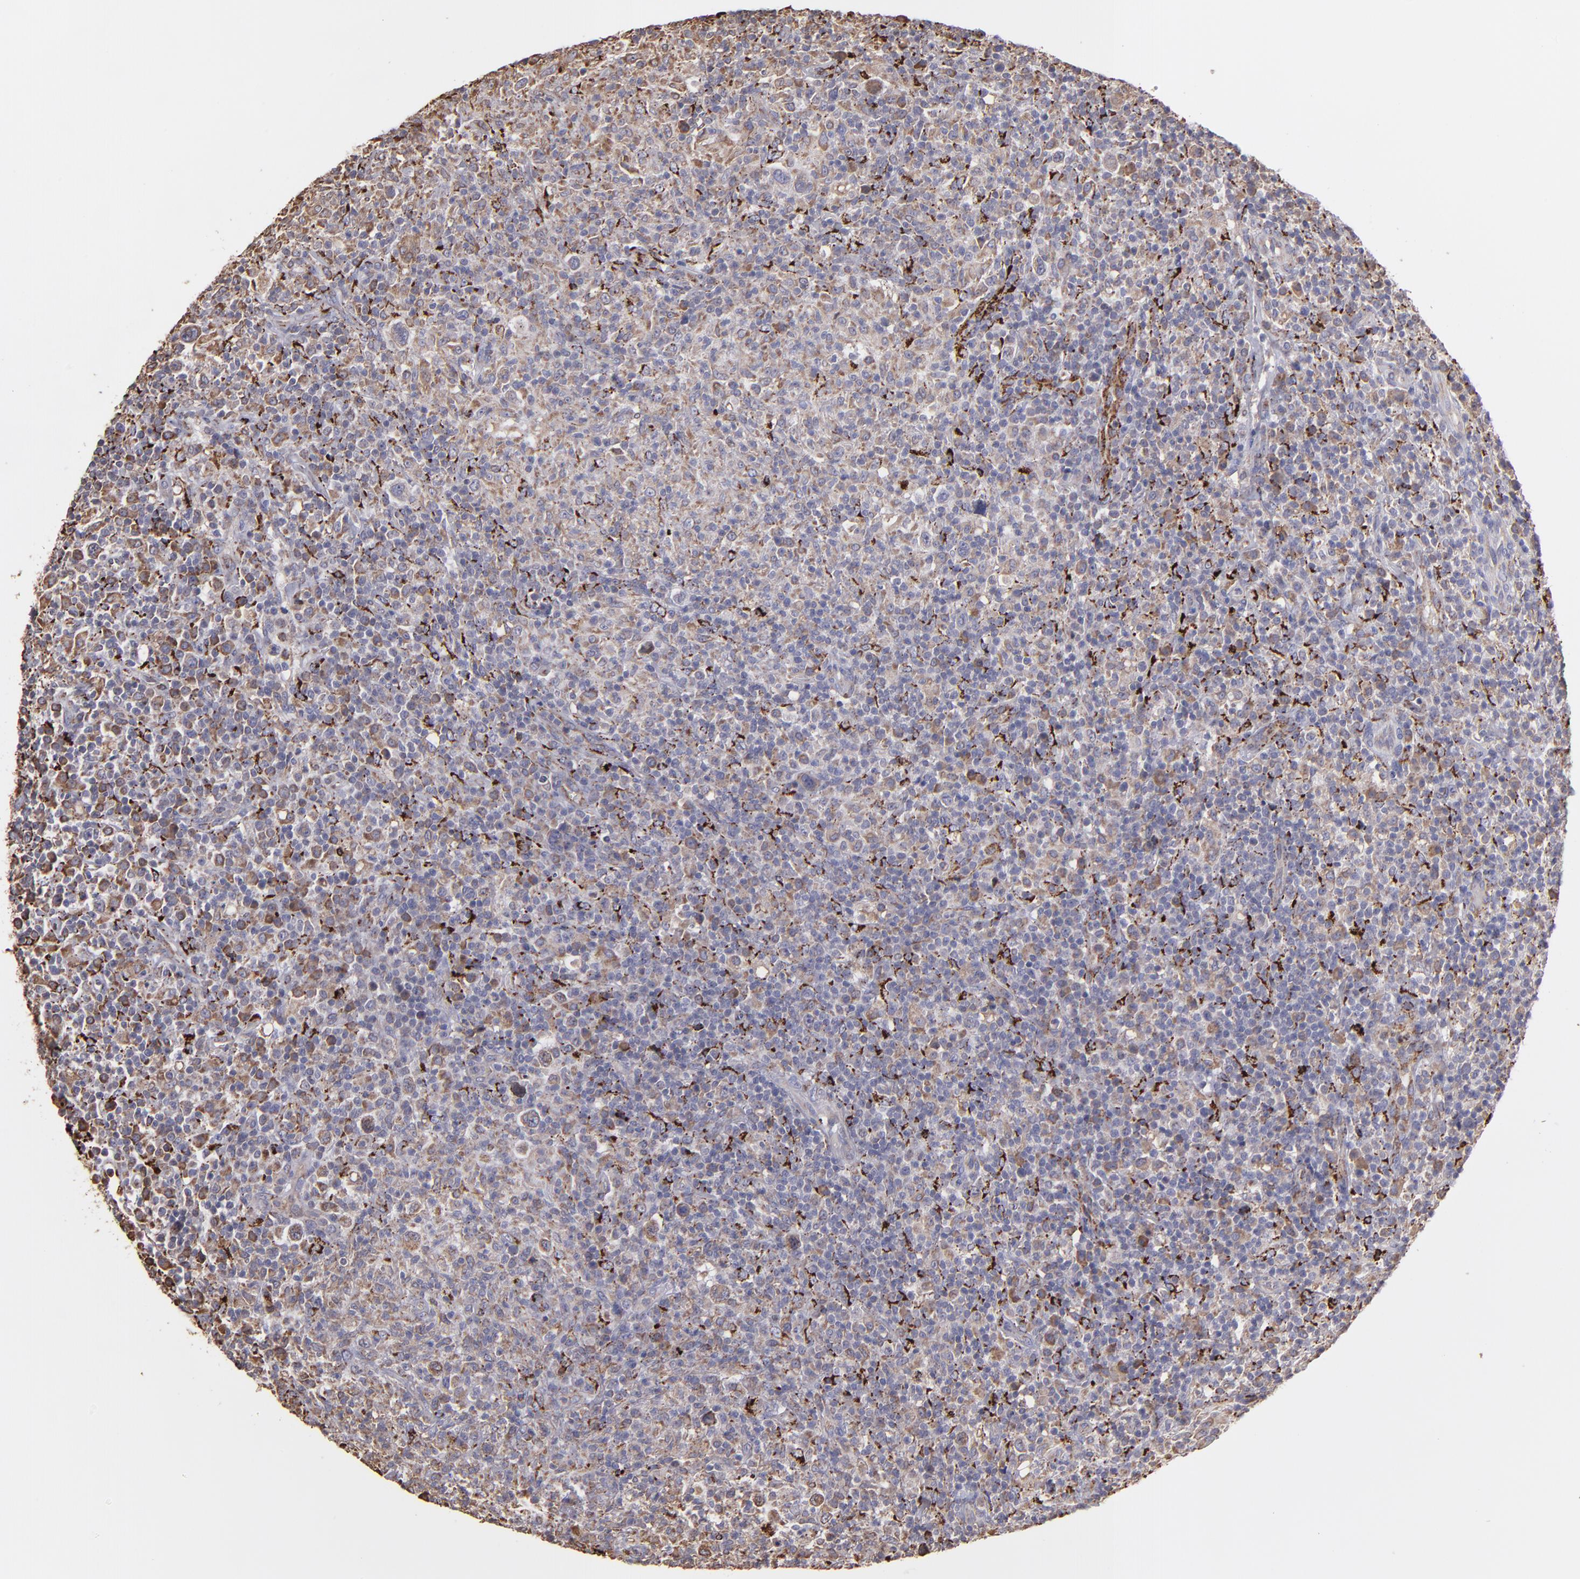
{"staining": {"intensity": "moderate", "quantity": "<25%", "location": "cytoplasmic/membranous"}, "tissue": "lymphoma", "cell_type": "Tumor cells", "image_type": "cancer", "snomed": [{"axis": "morphology", "description": "Hodgkin's disease, NOS"}, {"axis": "topography", "description": "Lymph node"}], "caption": "Brown immunohistochemical staining in human lymphoma exhibits moderate cytoplasmic/membranous positivity in approximately <25% of tumor cells.", "gene": "MAOB", "patient": {"sex": "male", "age": 65}}